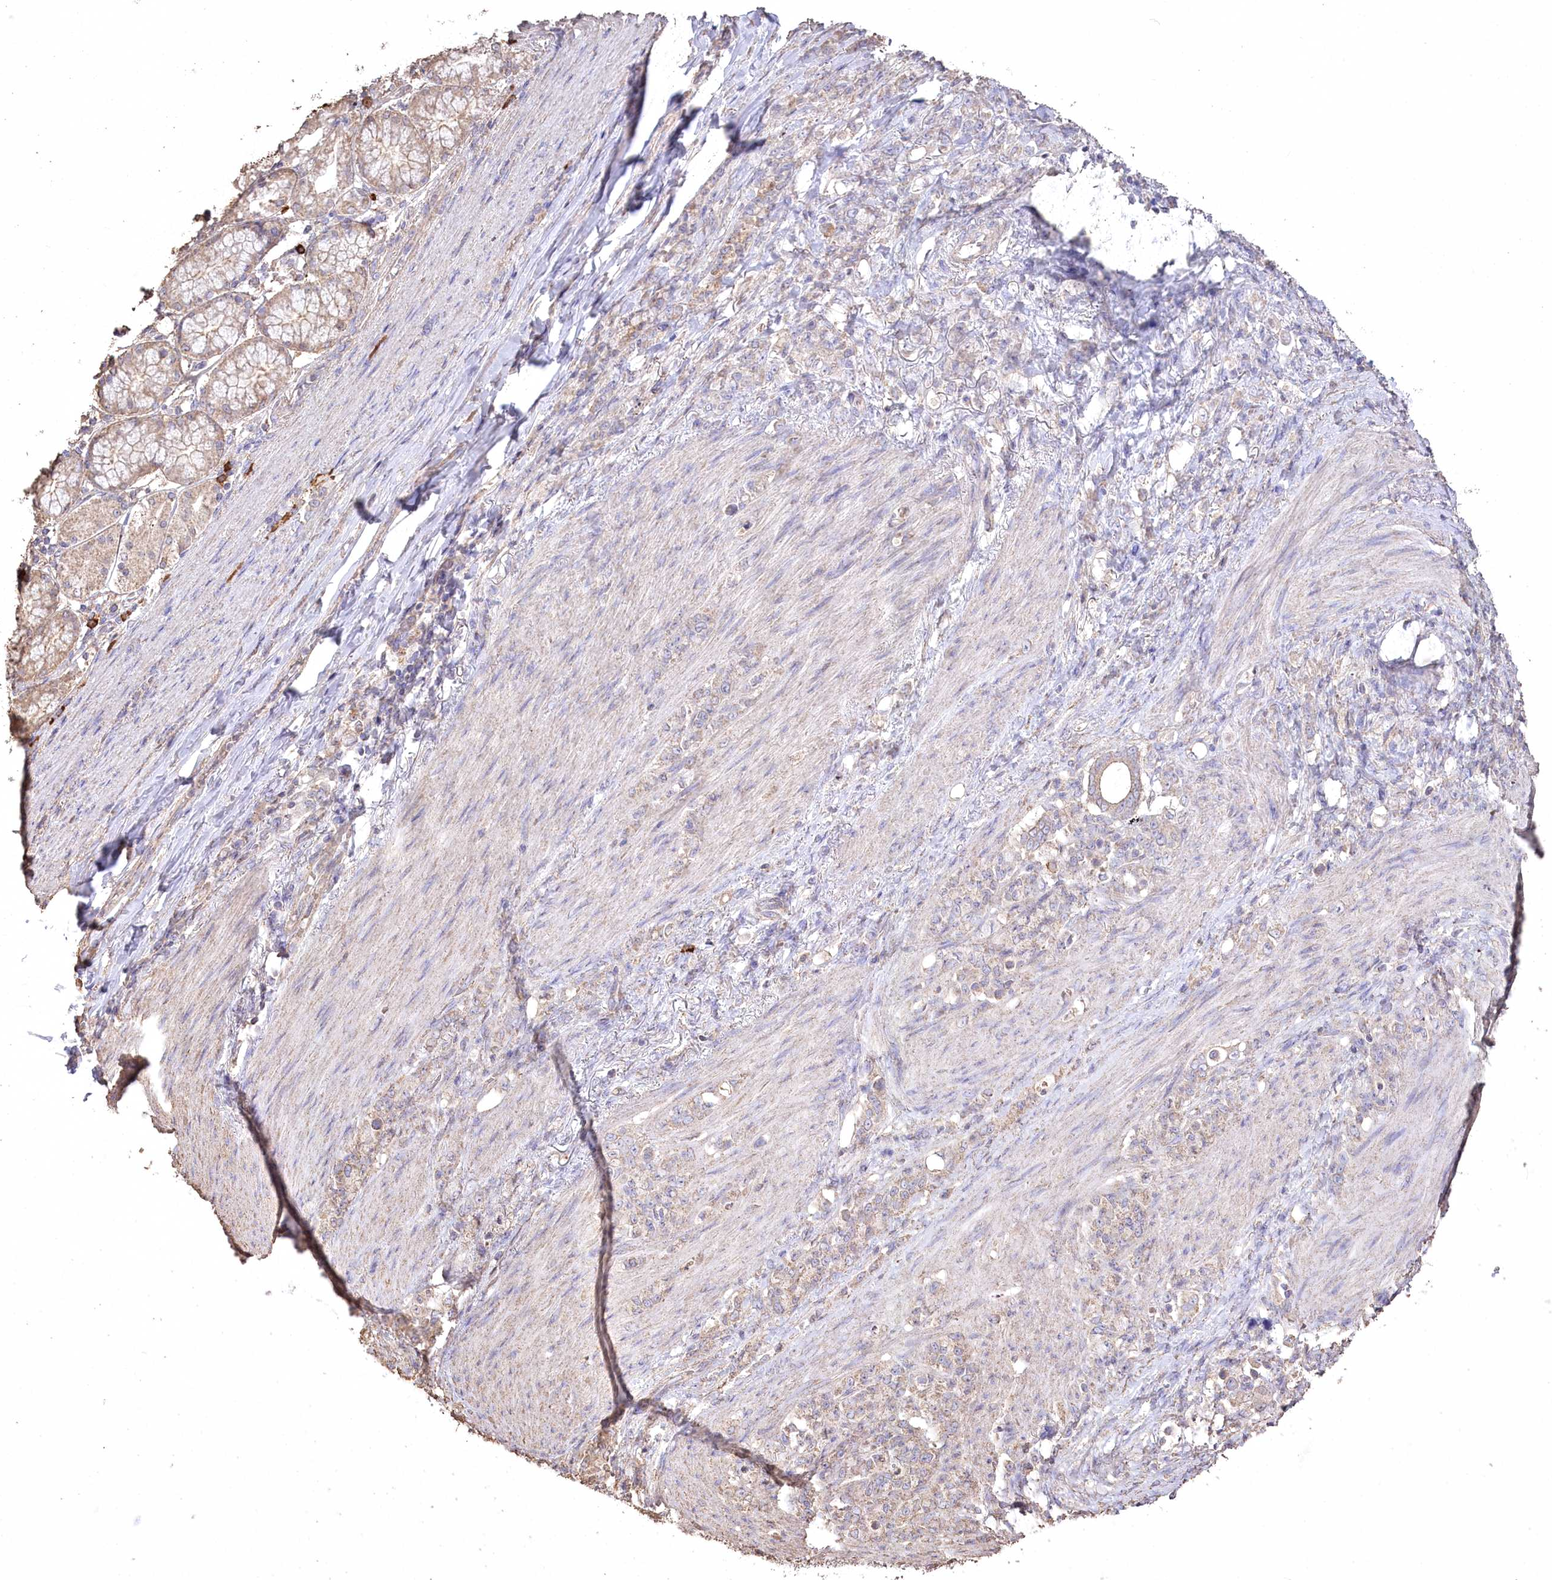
{"staining": {"intensity": "weak", "quantity": ">75%", "location": "cytoplasmic/membranous"}, "tissue": "stomach cancer", "cell_type": "Tumor cells", "image_type": "cancer", "snomed": [{"axis": "morphology", "description": "Adenocarcinoma, NOS"}, {"axis": "topography", "description": "Stomach"}], "caption": "Stomach cancer was stained to show a protein in brown. There is low levels of weak cytoplasmic/membranous expression in approximately >75% of tumor cells.", "gene": "IREB2", "patient": {"sex": "female", "age": 79}}